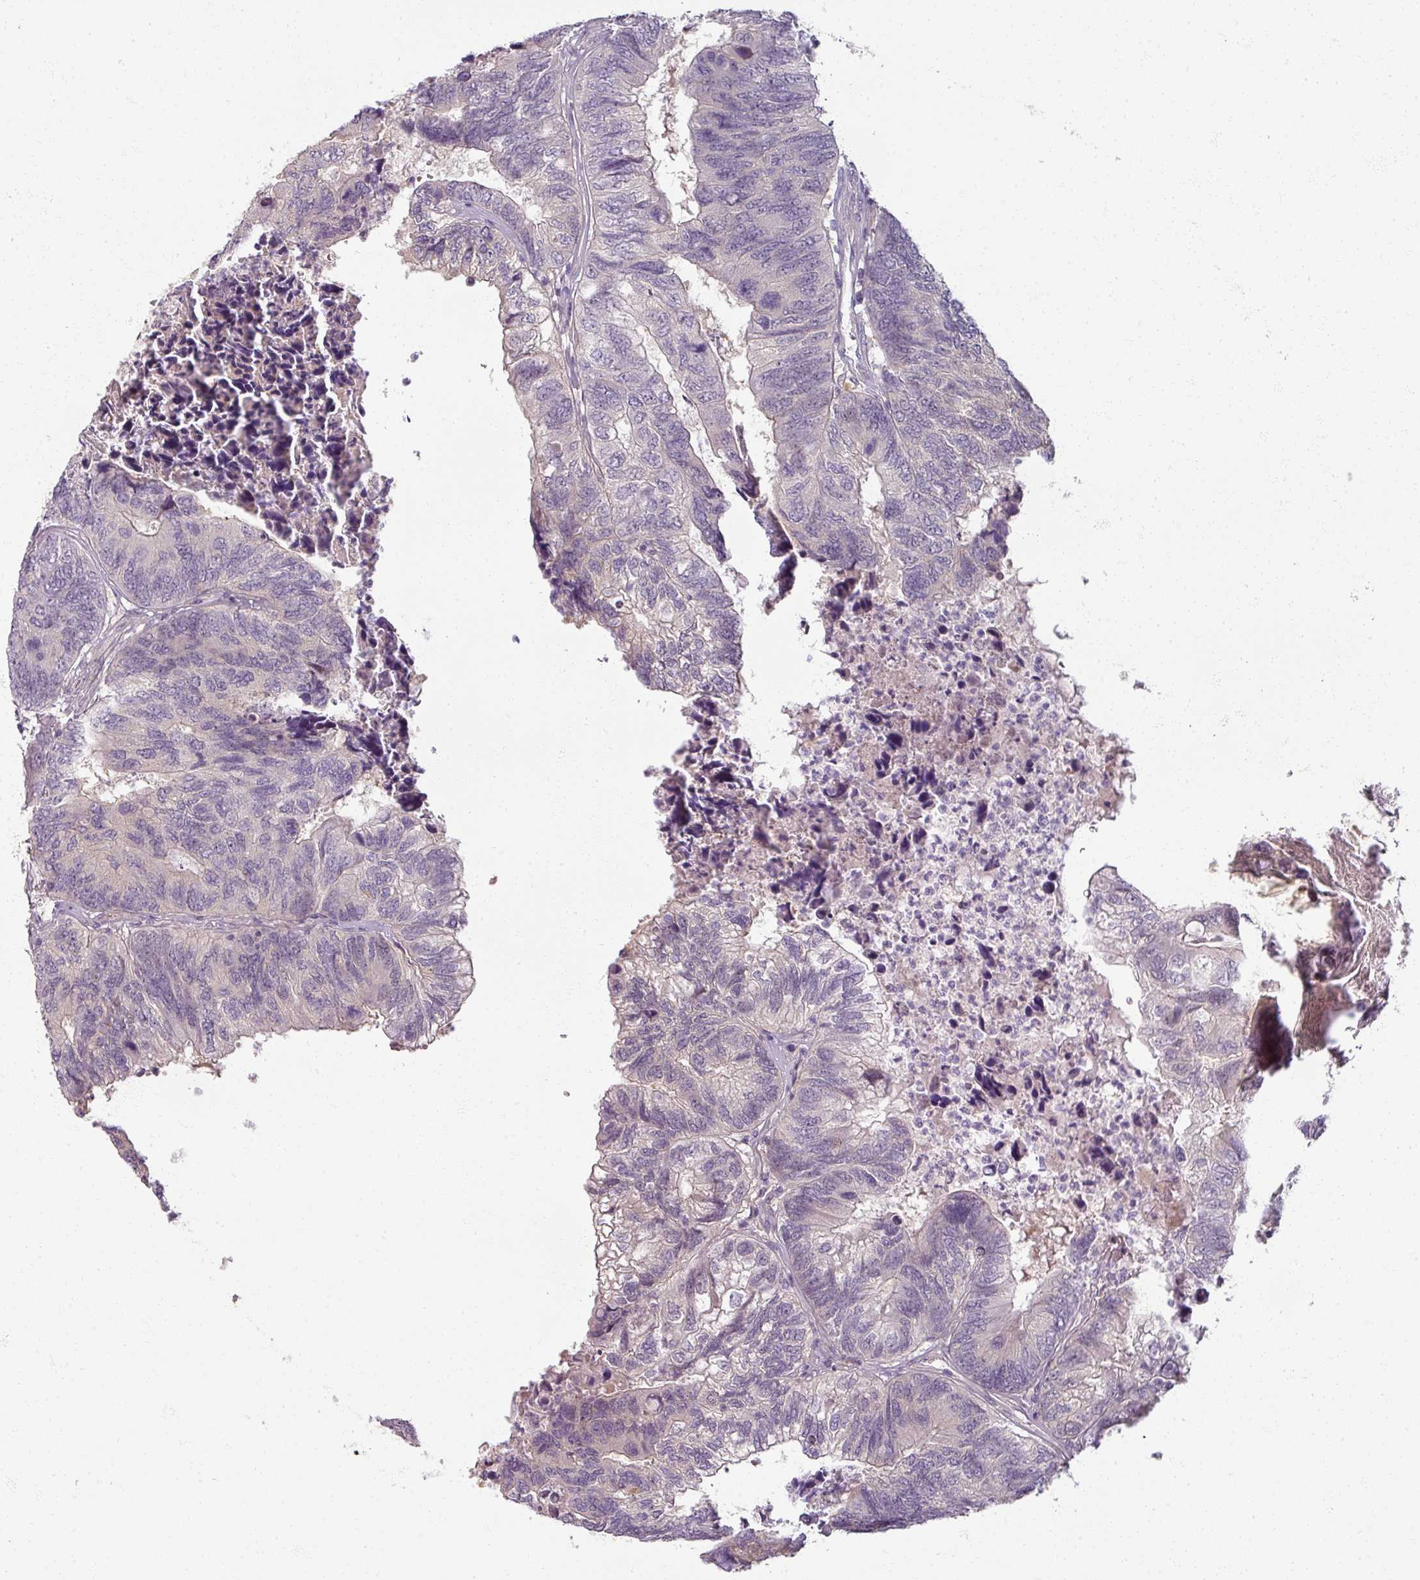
{"staining": {"intensity": "negative", "quantity": "none", "location": "none"}, "tissue": "colorectal cancer", "cell_type": "Tumor cells", "image_type": "cancer", "snomed": [{"axis": "morphology", "description": "Adenocarcinoma, NOS"}, {"axis": "topography", "description": "Colon"}], "caption": "Image shows no significant protein positivity in tumor cells of colorectal cancer.", "gene": "MYMK", "patient": {"sex": "female", "age": 67}}